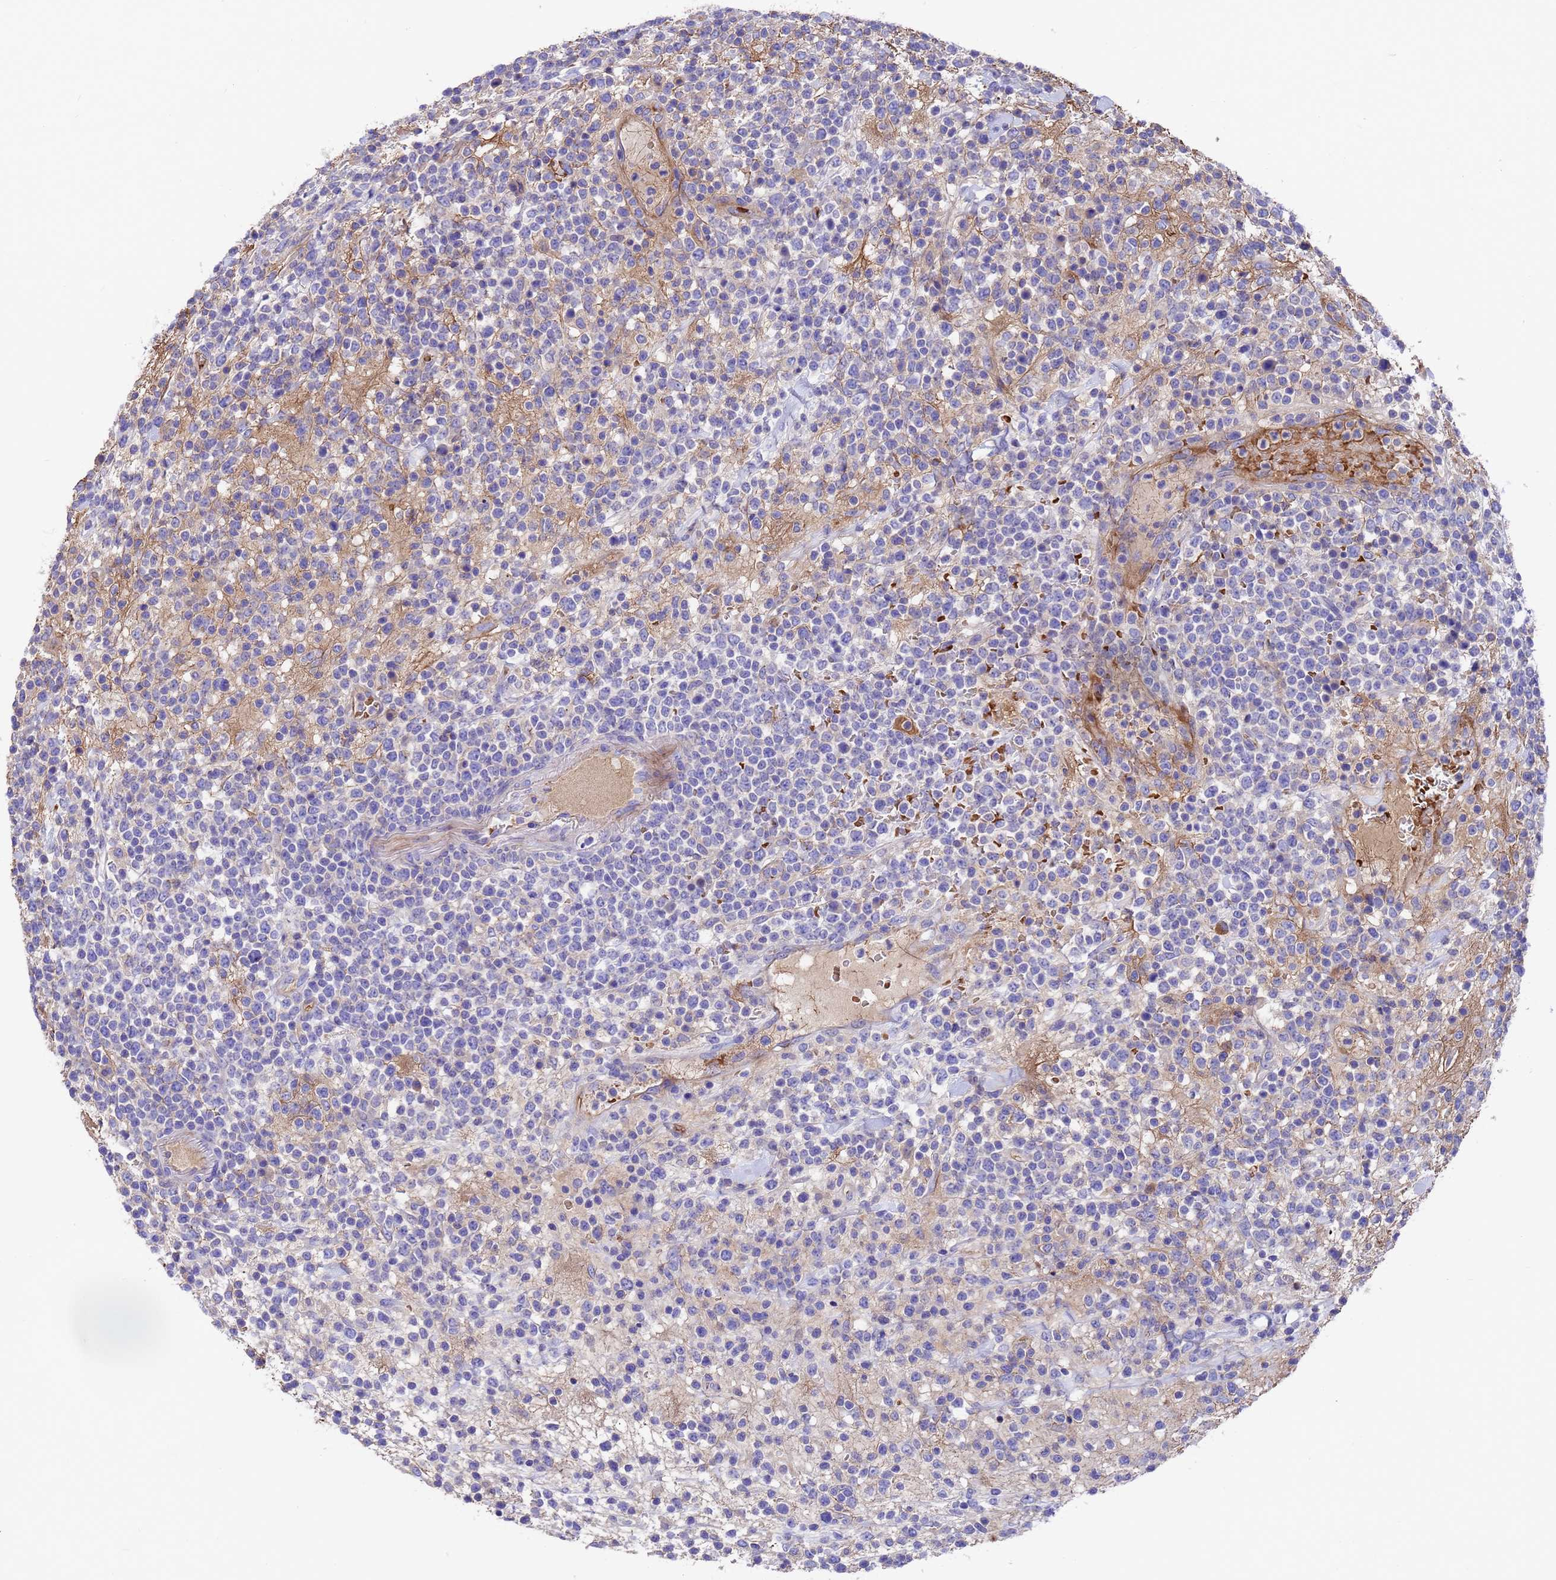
{"staining": {"intensity": "negative", "quantity": "none", "location": "none"}, "tissue": "lymphoma", "cell_type": "Tumor cells", "image_type": "cancer", "snomed": [{"axis": "morphology", "description": "Malignant lymphoma, non-Hodgkin's type, High grade"}, {"axis": "topography", "description": "Colon"}], "caption": "Tumor cells are negative for protein expression in human high-grade malignant lymphoma, non-Hodgkin's type.", "gene": "ELP6", "patient": {"sex": "female", "age": 53}}